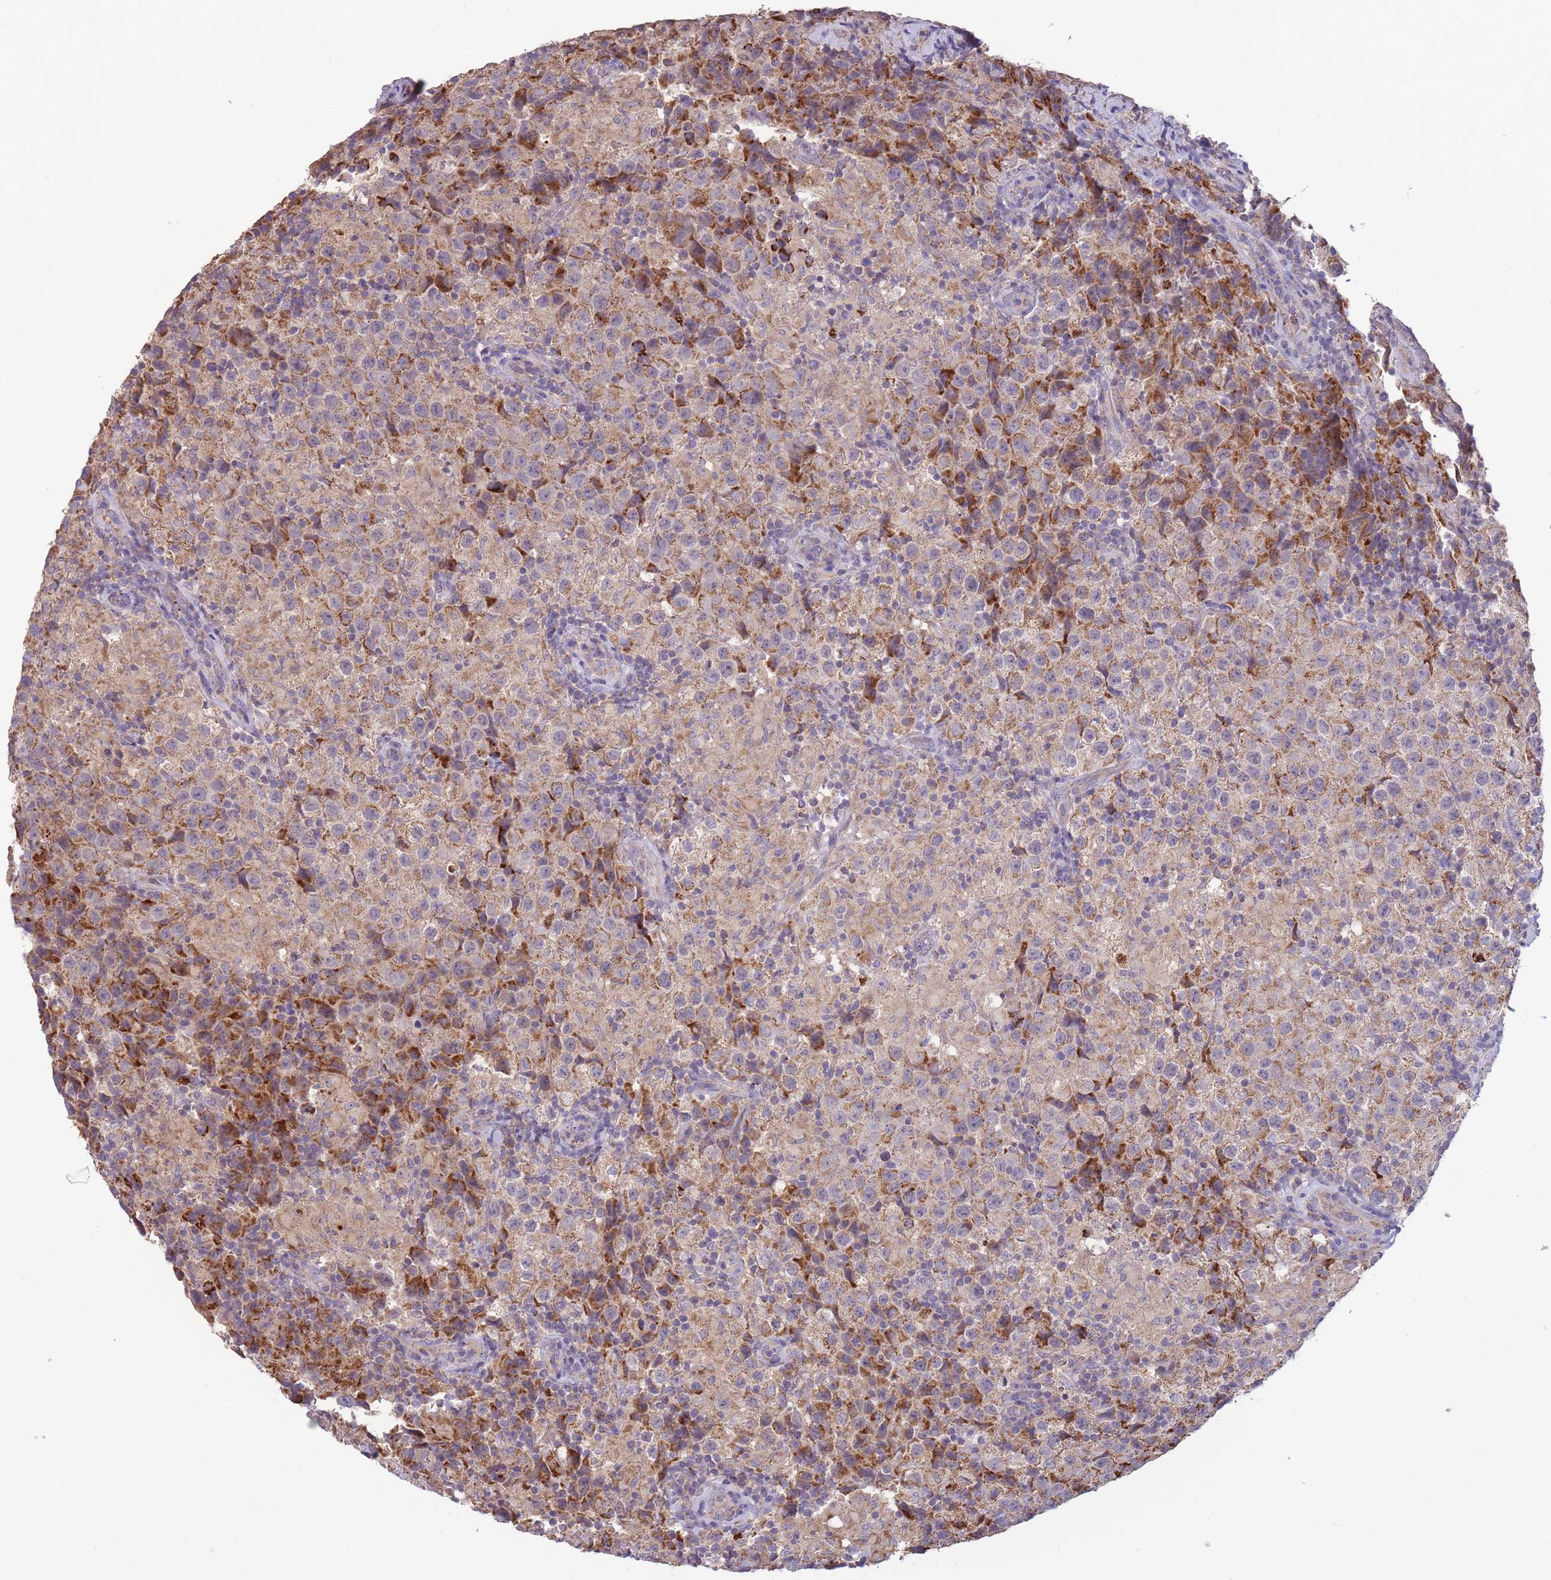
{"staining": {"intensity": "moderate", "quantity": "25%-75%", "location": "cytoplasmic/membranous"}, "tissue": "testis cancer", "cell_type": "Tumor cells", "image_type": "cancer", "snomed": [{"axis": "morphology", "description": "Seminoma, NOS"}, {"axis": "morphology", "description": "Carcinoma, Embryonal, NOS"}, {"axis": "topography", "description": "Testis"}], "caption": "Testis embryonal carcinoma tissue reveals moderate cytoplasmic/membranous positivity in approximately 25%-75% of tumor cells The staining was performed using DAB (3,3'-diaminobenzidine), with brown indicating positive protein expression. Nuclei are stained blue with hematoxylin.", "gene": "SLC25A42", "patient": {"sex": "male", "age": 41}}